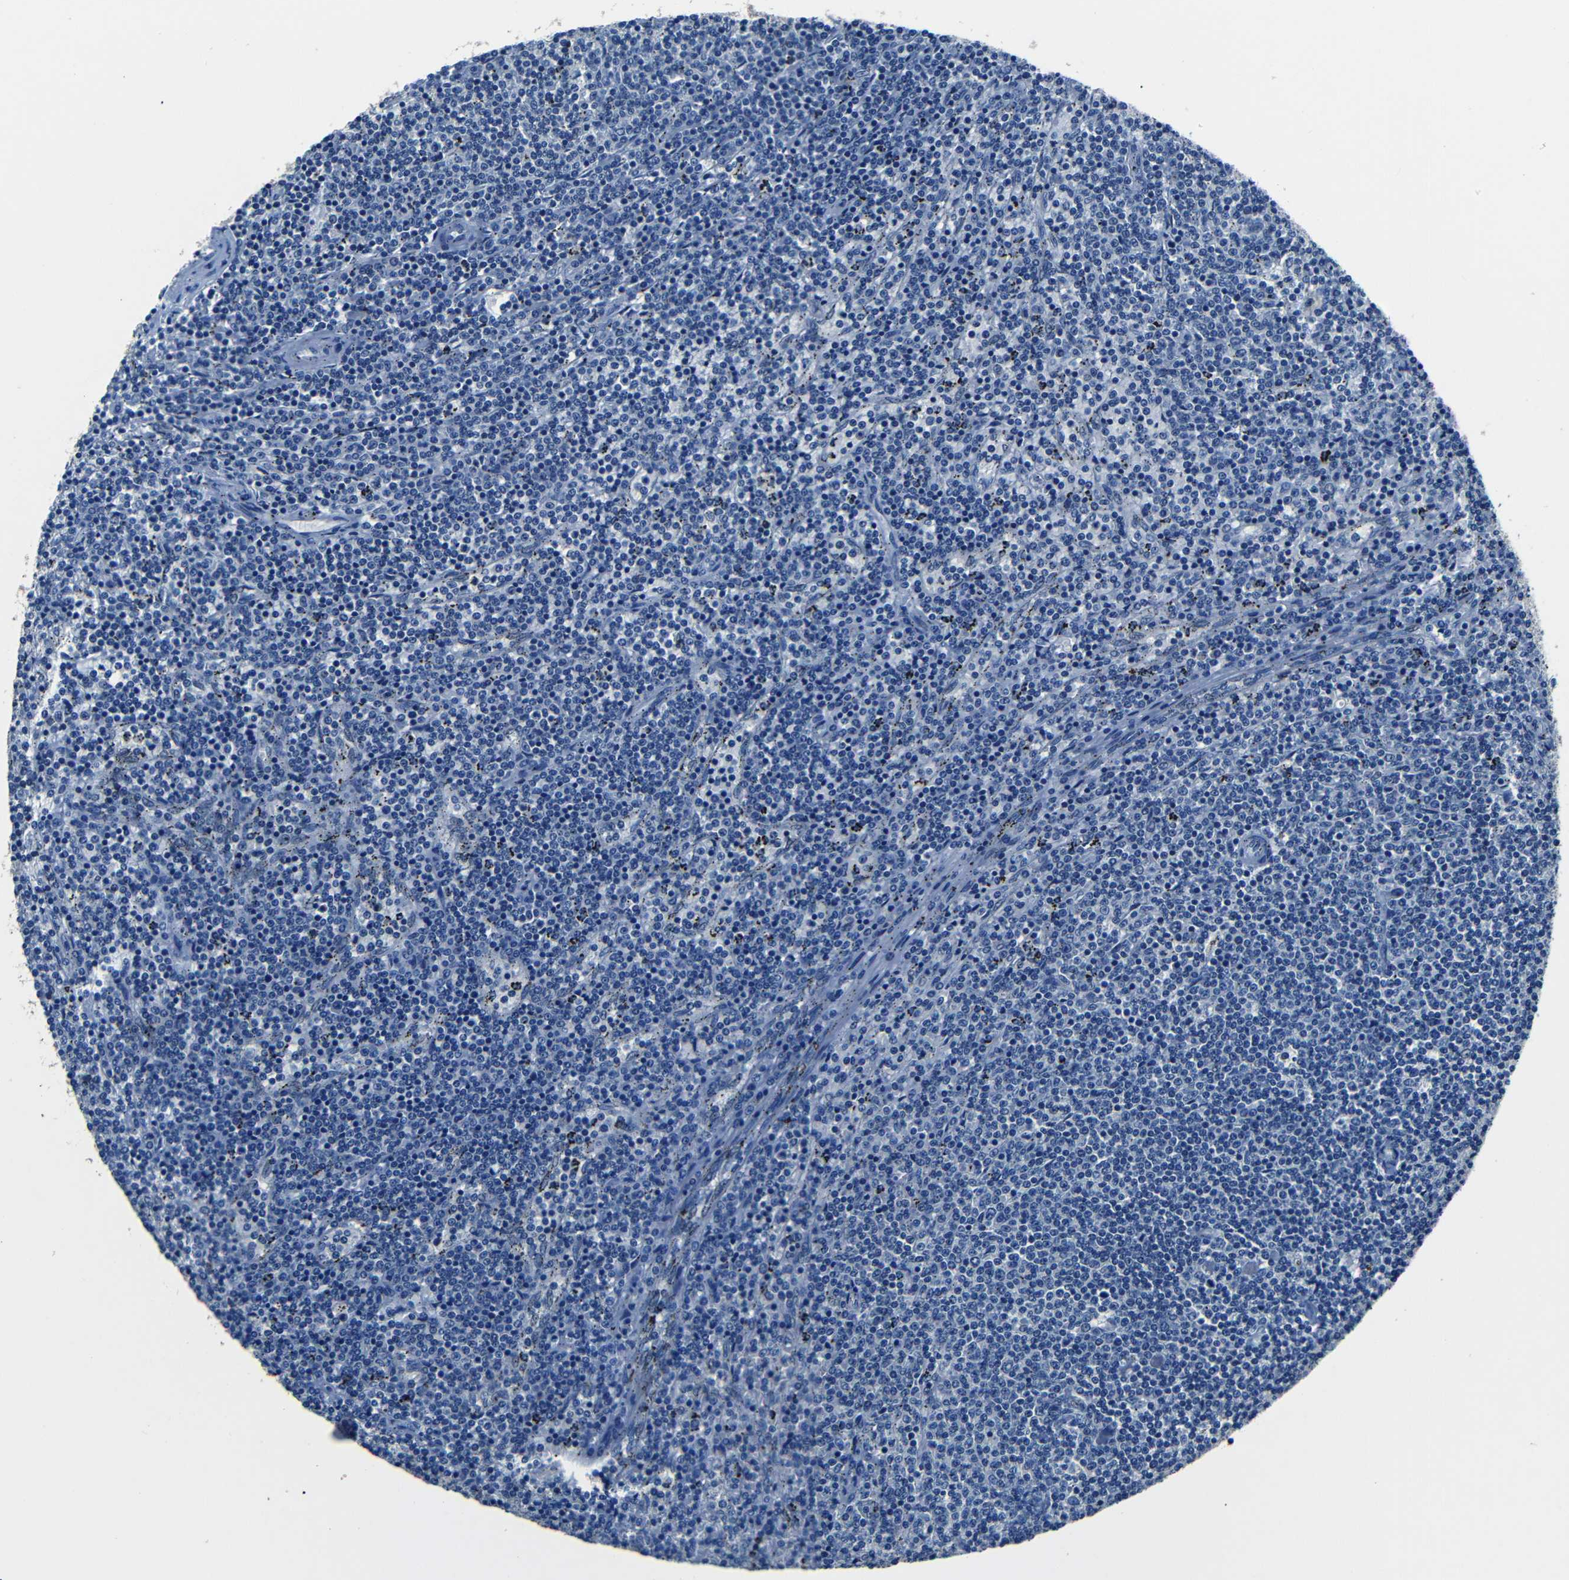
{"staining": {"intensity": "negative", "quantity": "none", "location": "none"}, "tissue": "lymphoma", "cell_type": "Tumor cells", "image_type": "cancer", "snomed": [{"axis": "morphology", "description": "Malignant lymphoma, non-Hodgkin's type, Low grade"}, {"axis": "topography", "description": "Spleen"}], "caption": "High magnification brightfield microscopy of malignant lymphoma, non-Hodgkin's type (low-grade) stained with DAB (brown) and counterstained with hematoxylin (blue): tumor cells show no significant expression.", "gene": "NCMAP", "patient": {"sex": "female", "age": 50}}